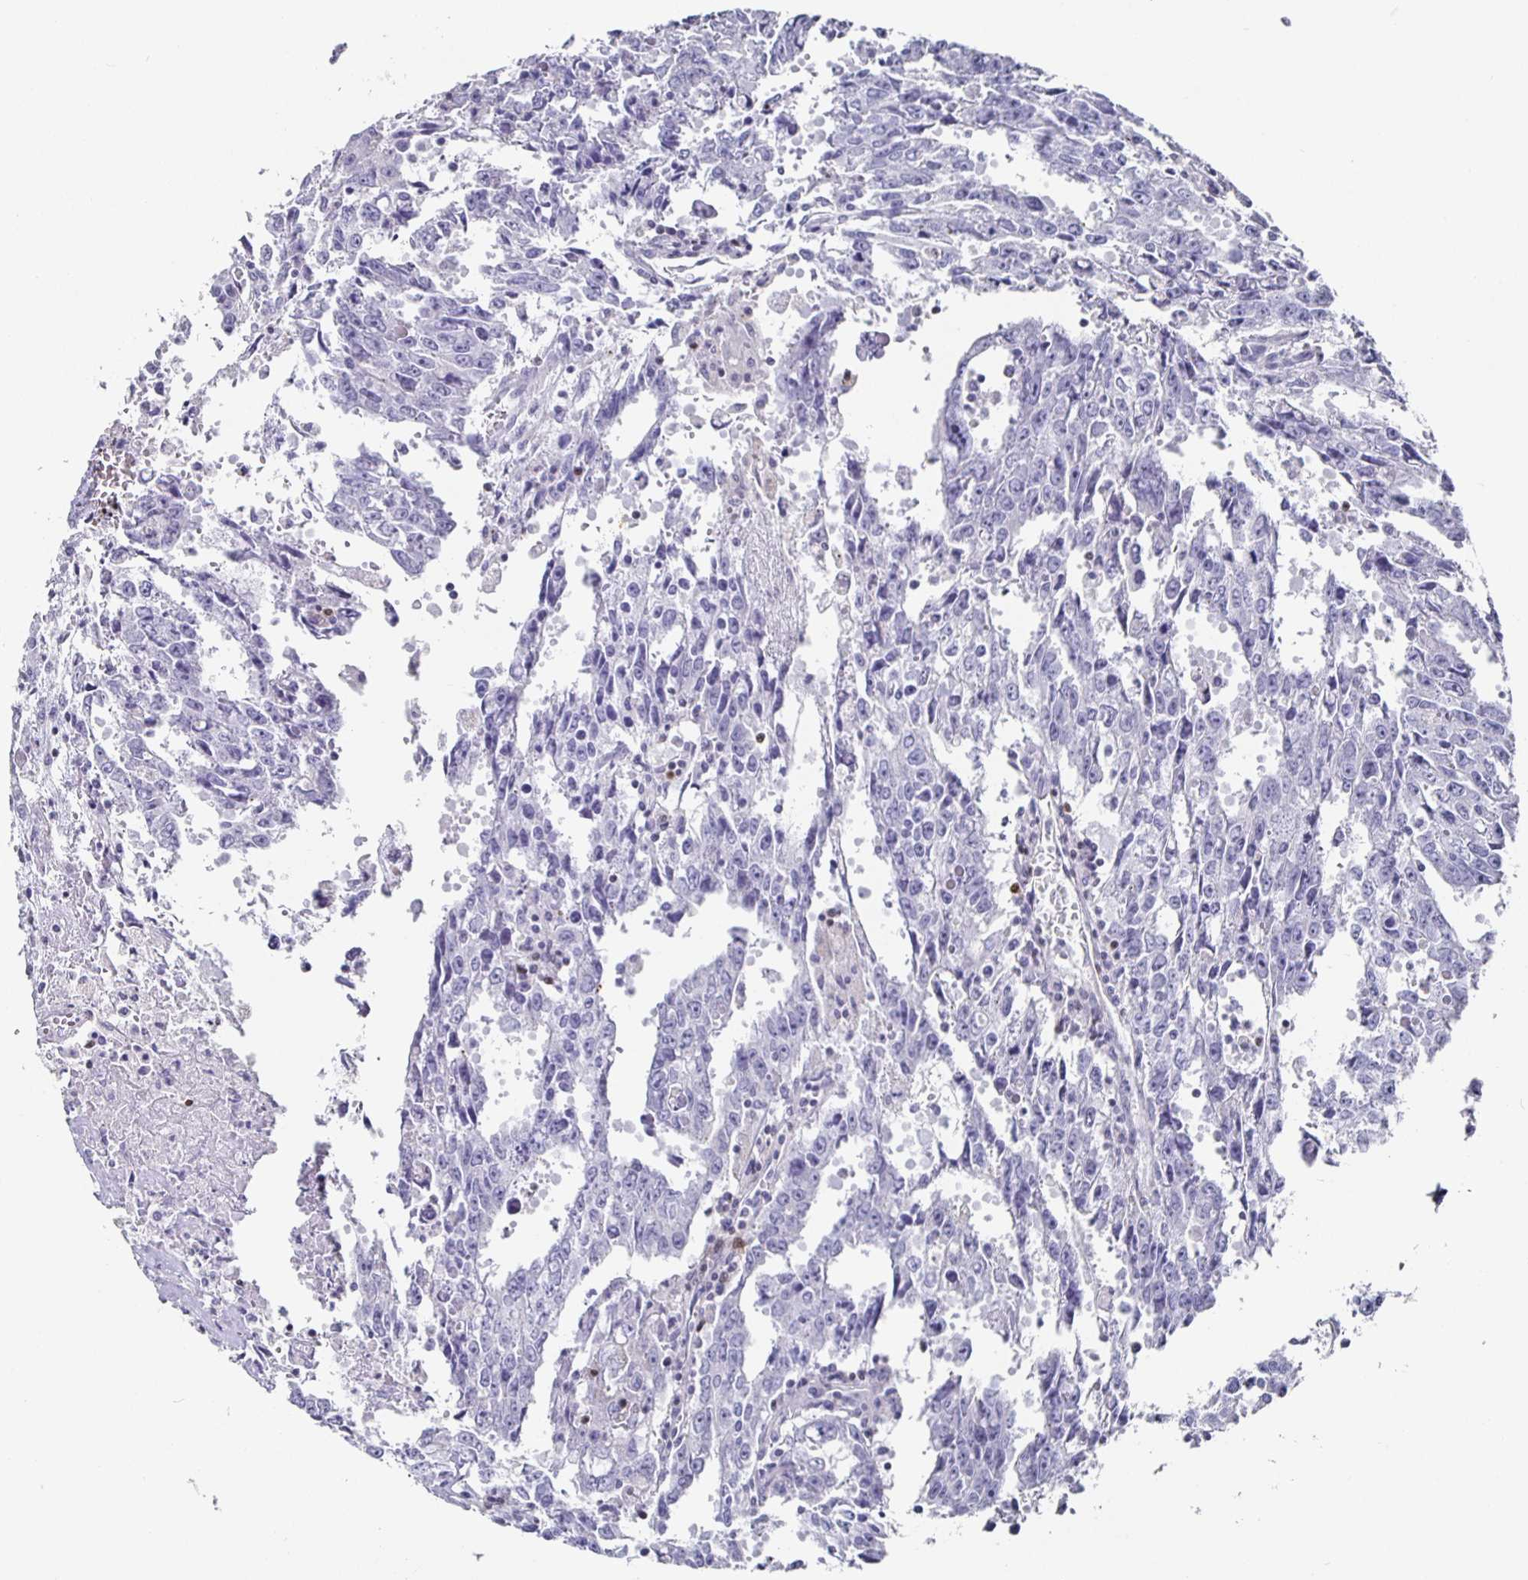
{"staining": {"intensity": "negative", "quantity": "none", "location": "none"}, "tissue": "testis cancer", "cell_type": "Tumor cells", "image_type": "cancer", "snomed": [{"axis": "morphology", "description": "Carcinoma, Embryonal, NOS"}, {"axis": "topography", "description": "Testis"}], "caption": "Photomicrograph shows no significant protein positivity in tumor cells of testis embryonal carcinoma.", "gene": "RUNX2", "patient": {"sex": "male", "age": 22}}